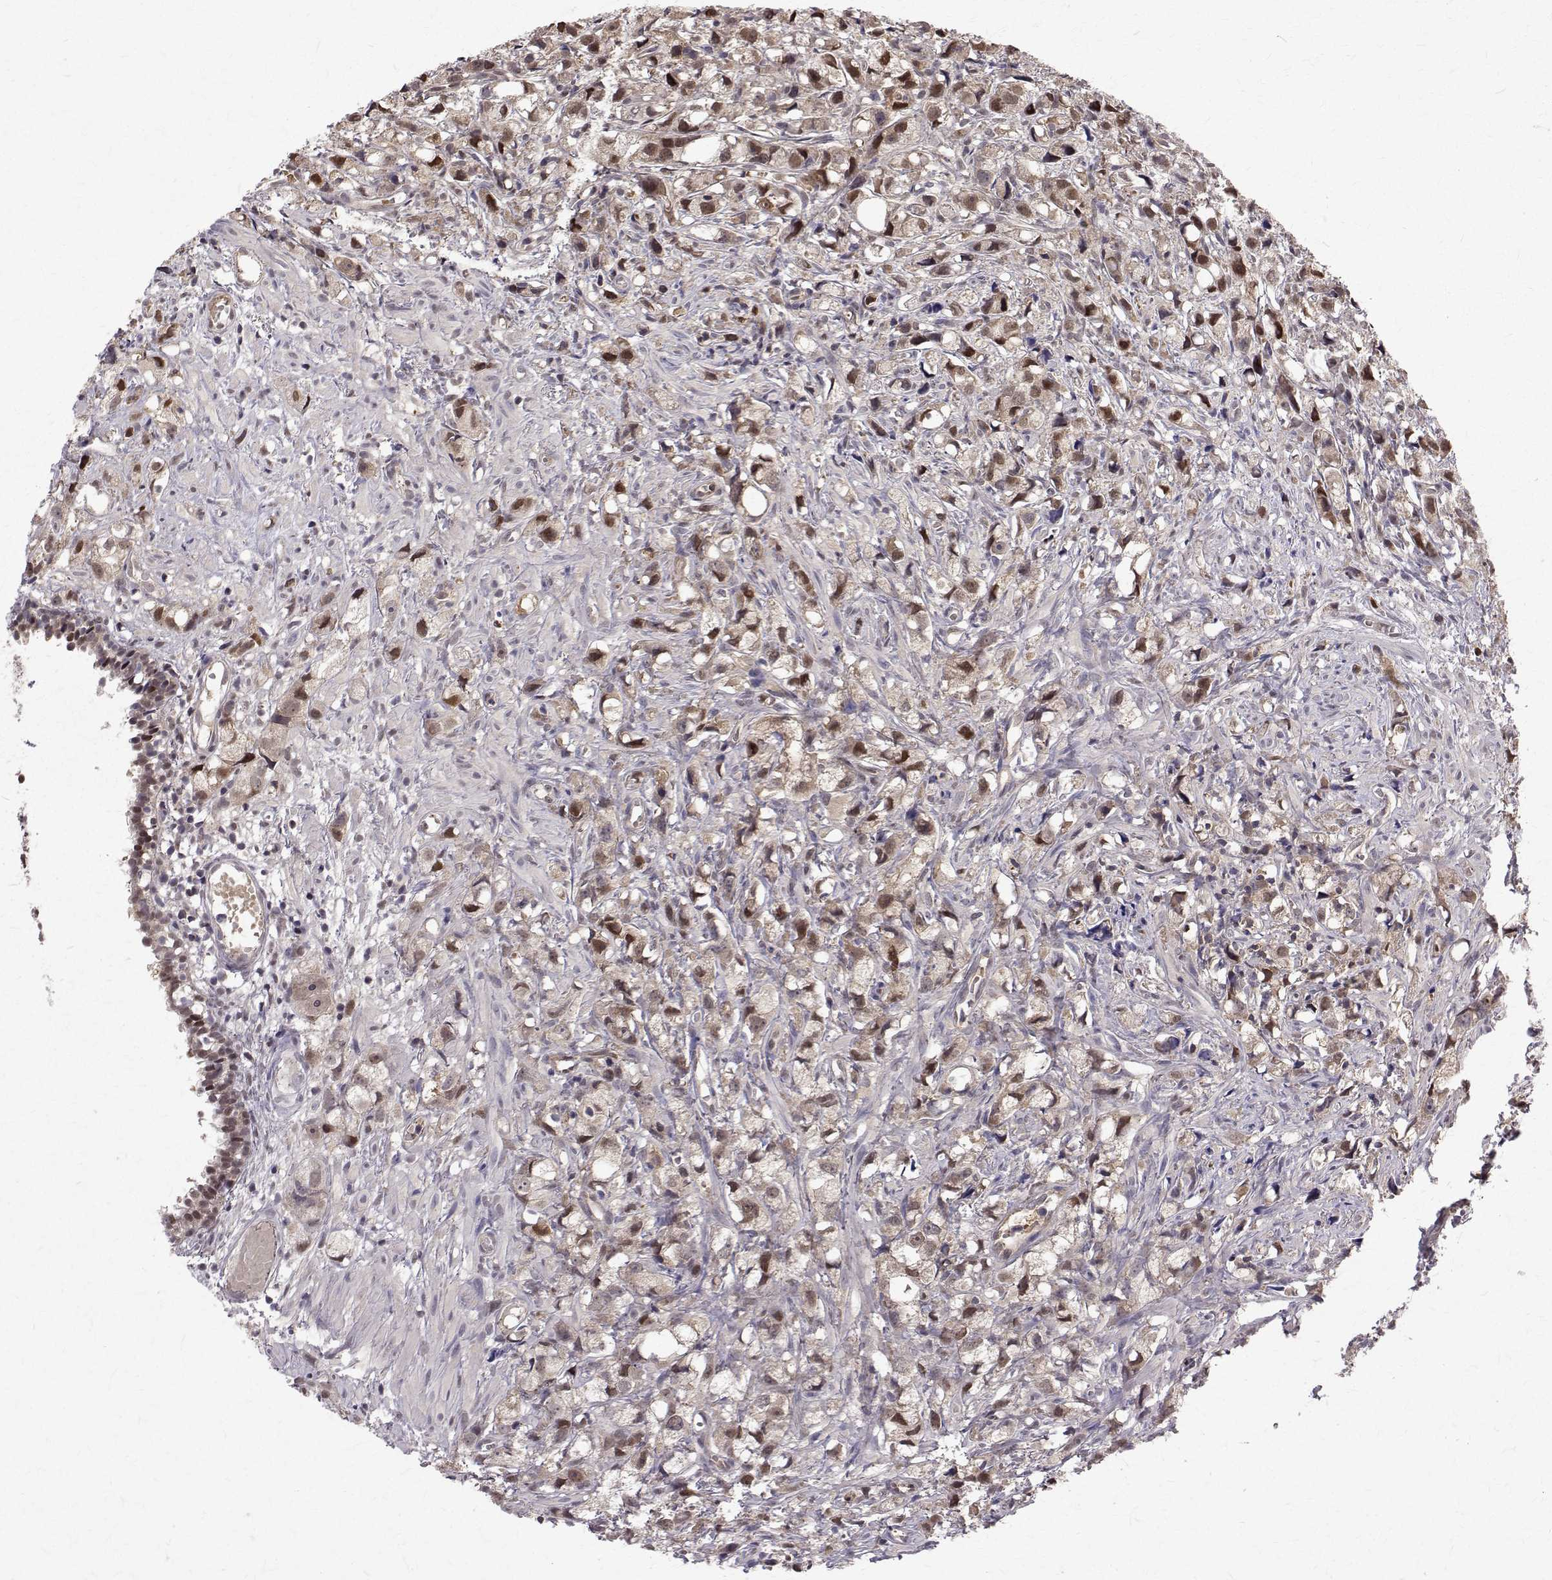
{"staining": {"intensity": "moderate", "quantity": ">75%", "location": "cytoplasmic/membranous,nuclear"}, "tissue": "prostate cancer", "cell_type": "Tumor cells", "image_type": "cancer", "snomed": [{"axis": "morphology", "description": "Adenocarcinoma, High grade"}, {"axis": "topography", "description": "Prostate"}], "caption": "Brown immunohistochemical staining in human prostate cancer (high-grade adenocarcinoma) reveals moderate cytoplasmic/membranous and nuclear positivity in about >75% of tumor cells.", "gene": "NIF3L1", "patient": {"sex": "male", "age": 75}}